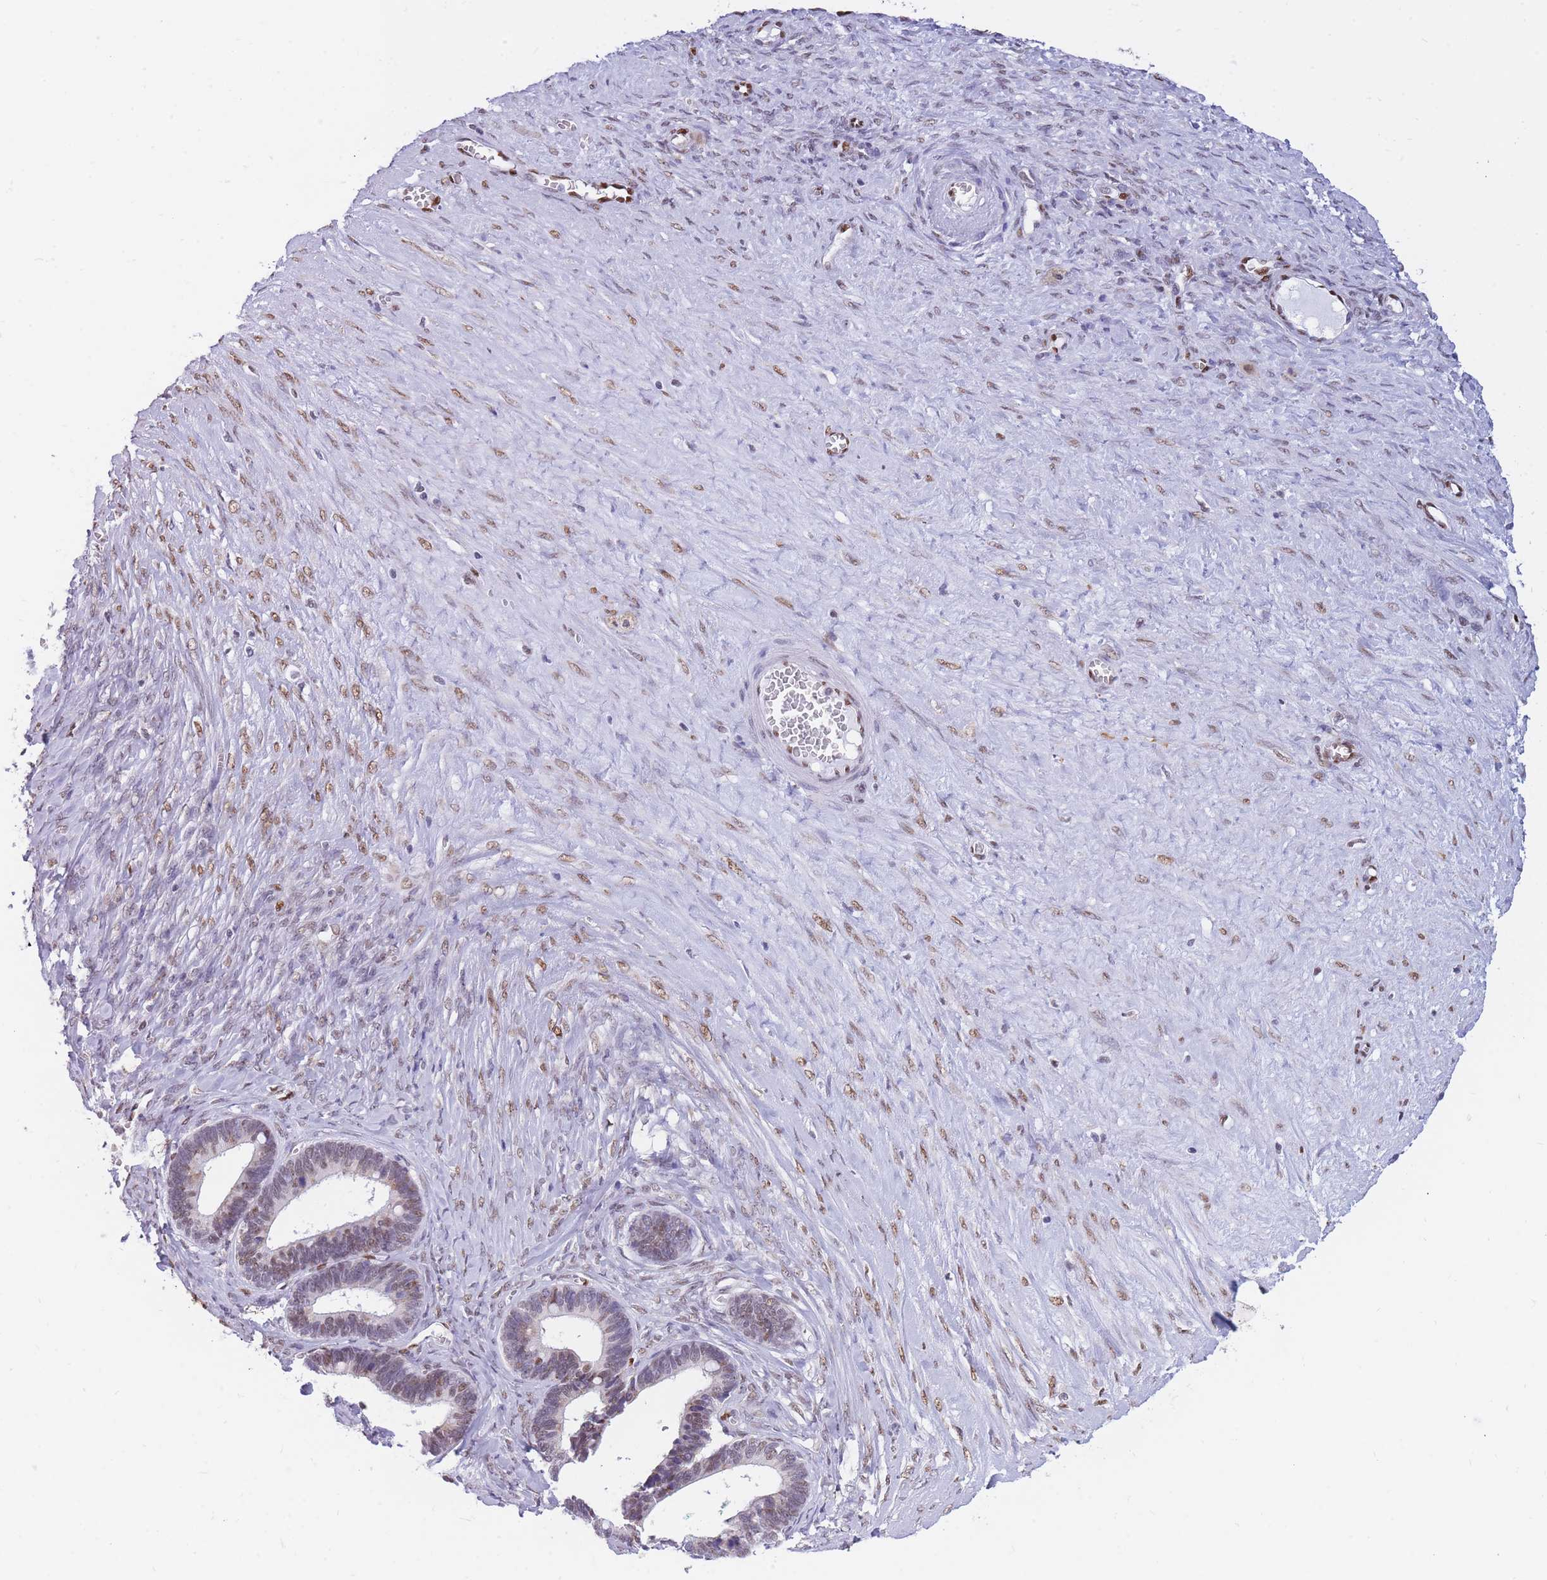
{"staining": {"intensity": "weak", "quantity": "<25%", "location": "cytoplasmic/membranous,nuclear"}, "tissue": "ovarian cancer", "cell_type": "Tumor cells", "image_type": "cancer", "snomed": [{"axis": "morphology", "description": "Cystadenocarcinoma, serous, NOS"}, {"axis": "topography", "description": "Ovary"}], "caption": "This image is of serous cystadenocarcinoma (ovarian) stained with IHC to label a protein in brown with the nuclei are counter-stained blue. There is no expression in tumor cells.", "gene": "FAM153A", "patient": {"sex": "female", "age": 56}}